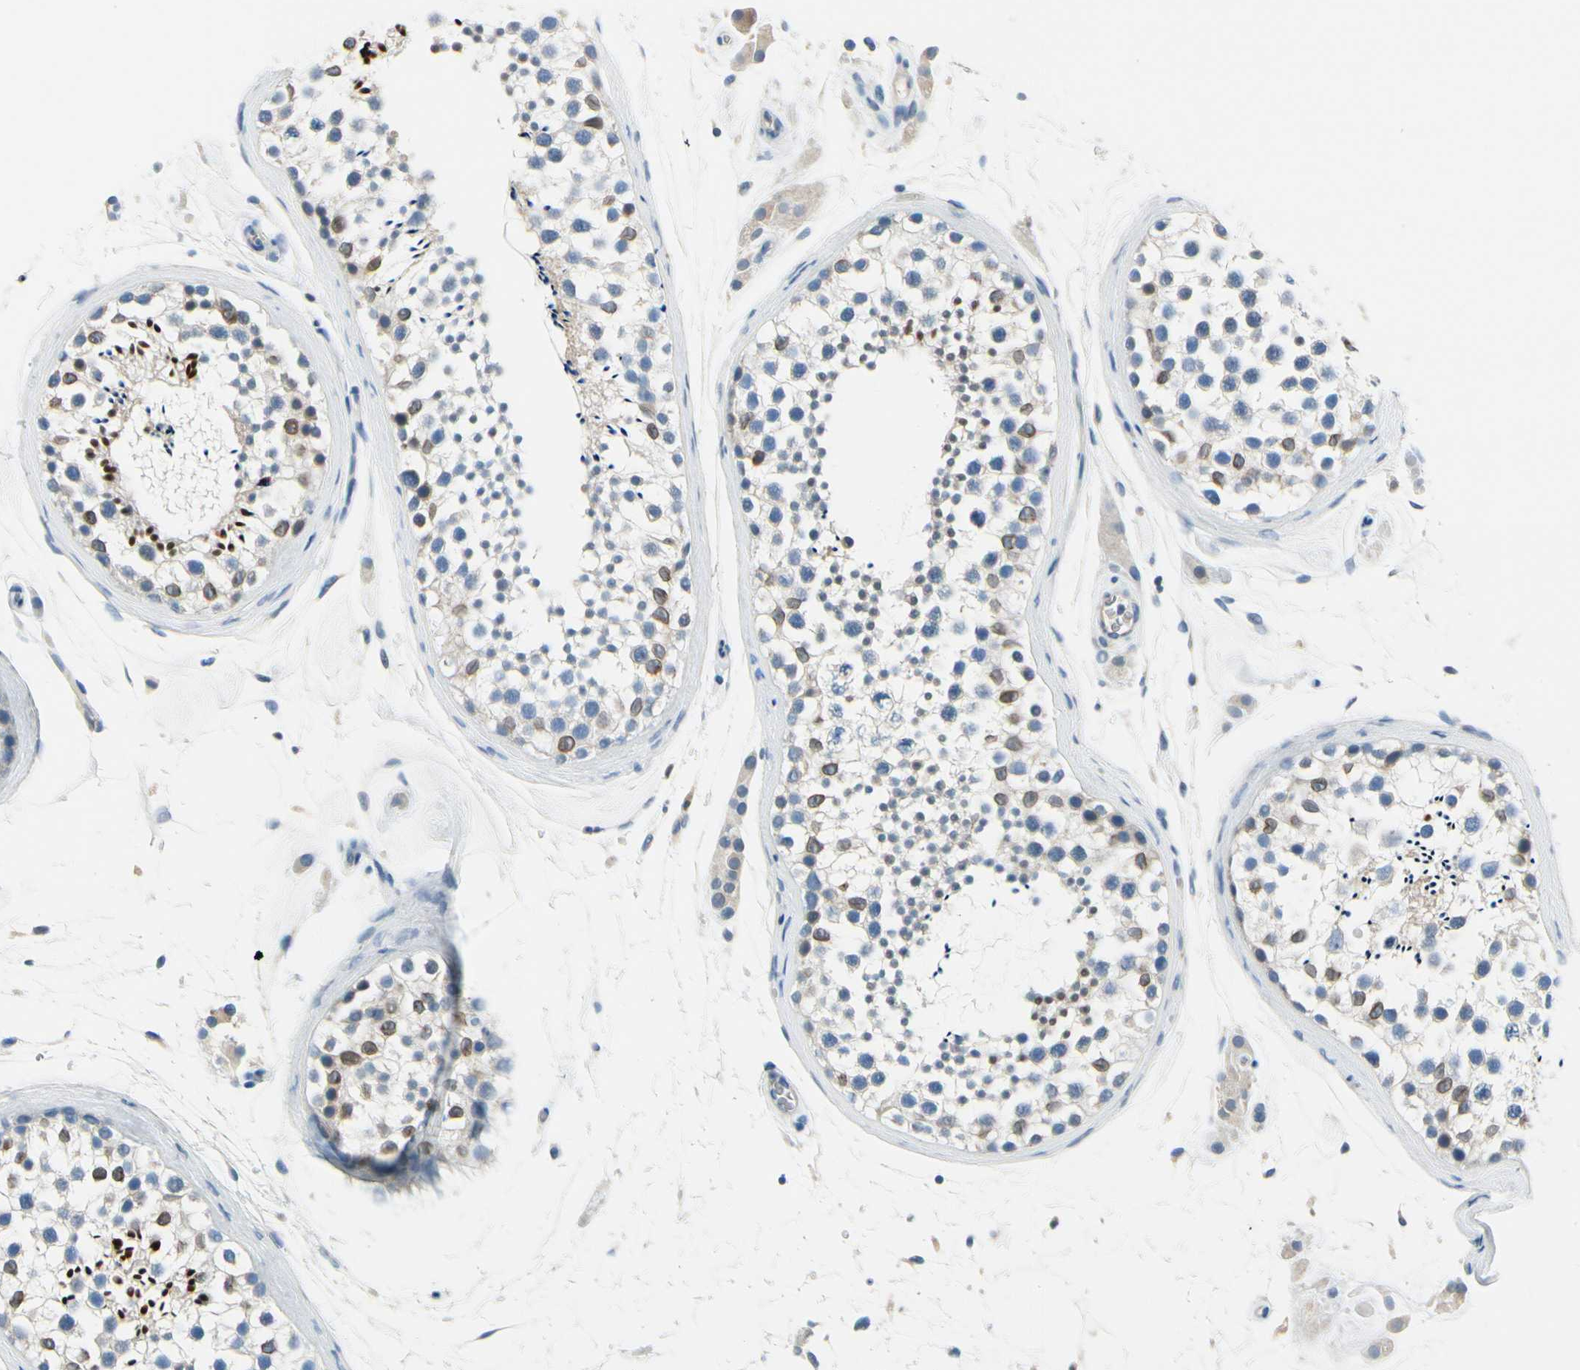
{"staining": {"intensity": "moderate", "quantity": "25%-75%", "location": "cytoplasmic/membranous"}, "tissue": "testis", "cell_type": "Cells in seminiferous ducts", "image_type": "normal", "snomed": [{"axis": "morphology", "description": "Normal tissue, NOS"}, {"axis": "topography", "description": "Testis"}], "caption": "DAB (3,3'-diaminobenzidine) immunohistochemical staining of unremarkable human testis reveals moderate cytoplasmic/membranous protein positivity in approximately 25%-75% of cells in seminiferous ducts.", "gene": "FCER2", "patient": {"sex": "male", "age": 46}}